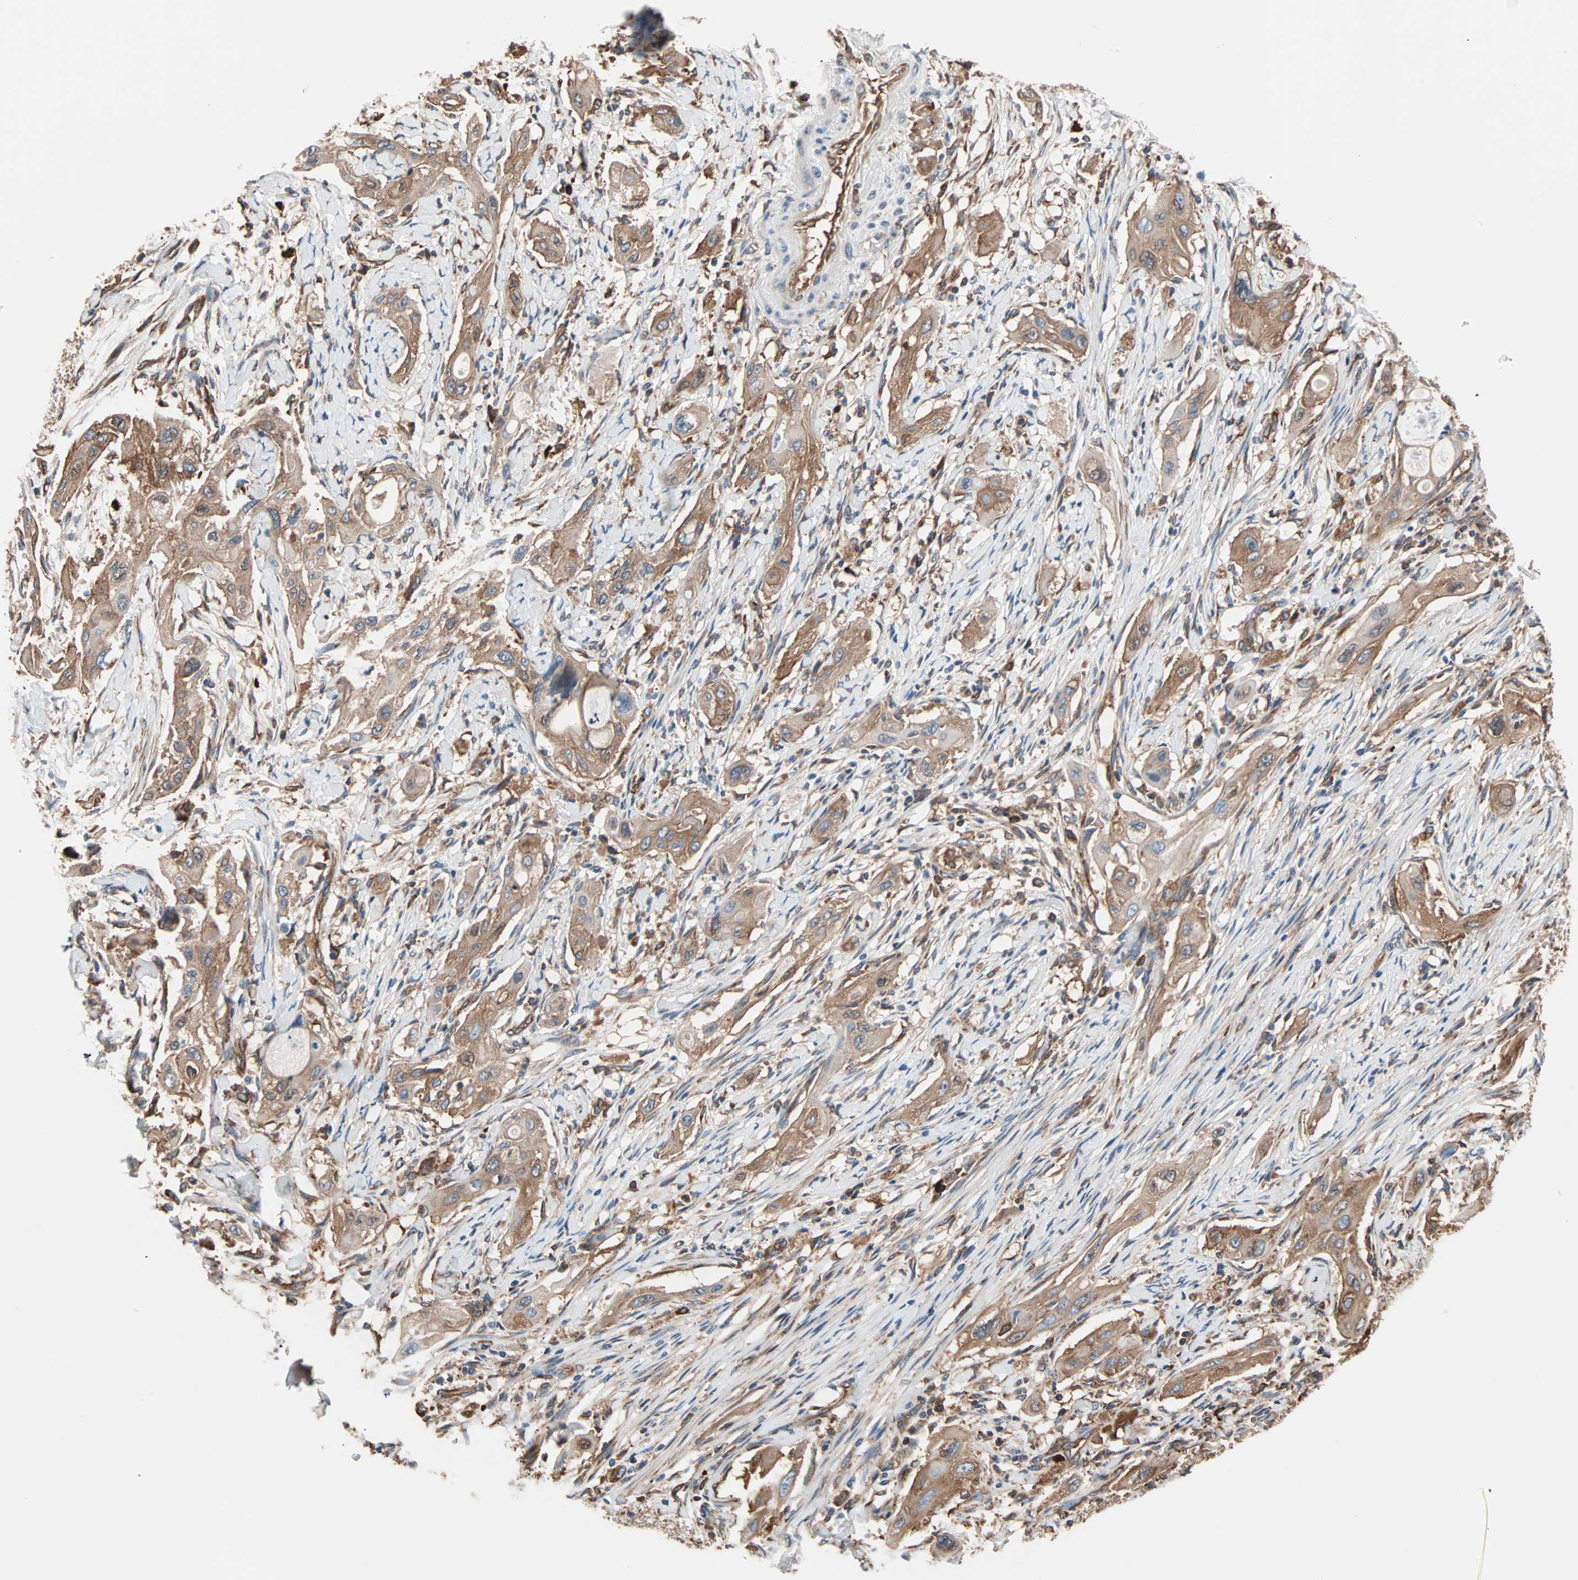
{"staining": {"intensity": "moderate", "quantity": ">75%", "location": "cytoplasmic/membranous"}, "tissue": "lung cancer", "cell_type": "Tumor cells", "image_type": "cancer", "snomed": [{"axis": "morphology", "description": "Squamous cell carcinoma, NOS"}, {"axis": "topography", "description": "Lung"}], "caption": "About >75% of tumor cells in human lung cancer (squamous cell carcinoma) show moderate cytoplasmic/membranous protein positivity as visualized by brown immunohistochemical staining.", "gene": "EEF2", "patient": {"sex": "female", "age": 47}}